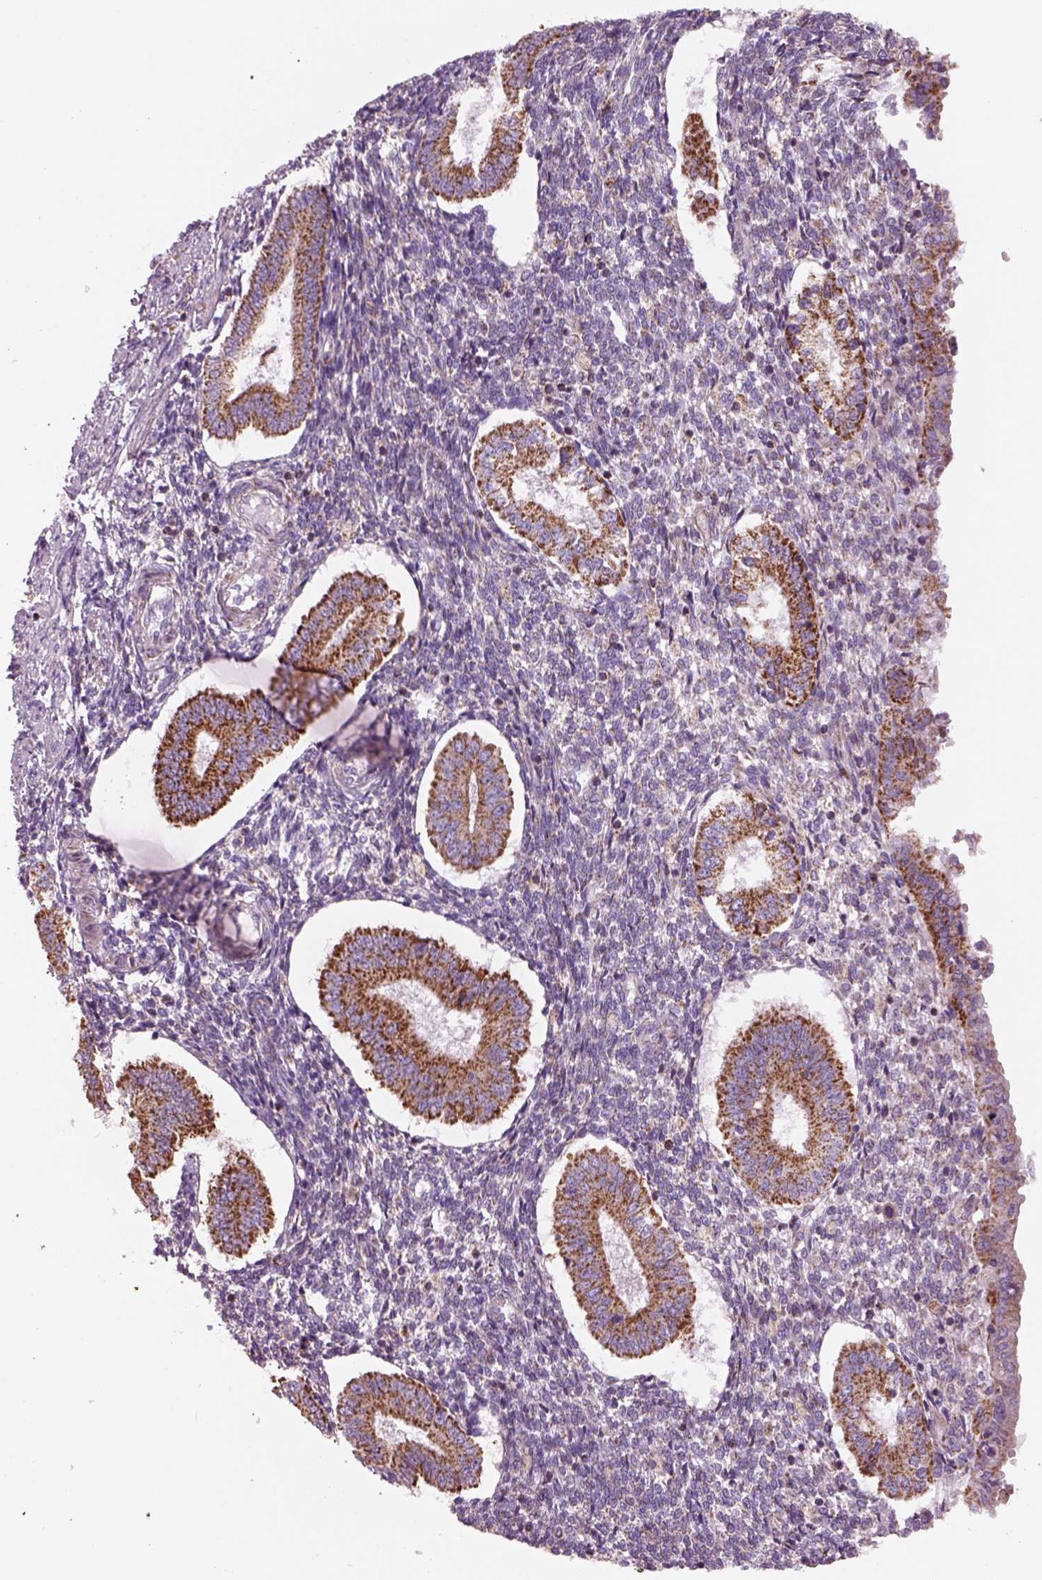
{"staining": {"intensity": "weak", "quantity": "25%-75%", "location": "cytoplasmic/membranous"}, "tissue": "endometrium", "cell_type": "Cells in endometrial stroma", "image_type": "normal", "snomed": [{"axis": "morphology", "description": "Normal tissue, NOS"}, {"axis": "topography", "description": "Endometrium"}], "caption": "DAB immunohistochemical staining of unremarkable endometrium shows weak cytoplasmic/membranous protein expression in about 25%-75% of cells in endometrial stroma. (brown staining indicates protein expression, while blue staining denotes nuclei).", "gene": "SLC25A24", "patient": {"sex": "female", "age": 40}}